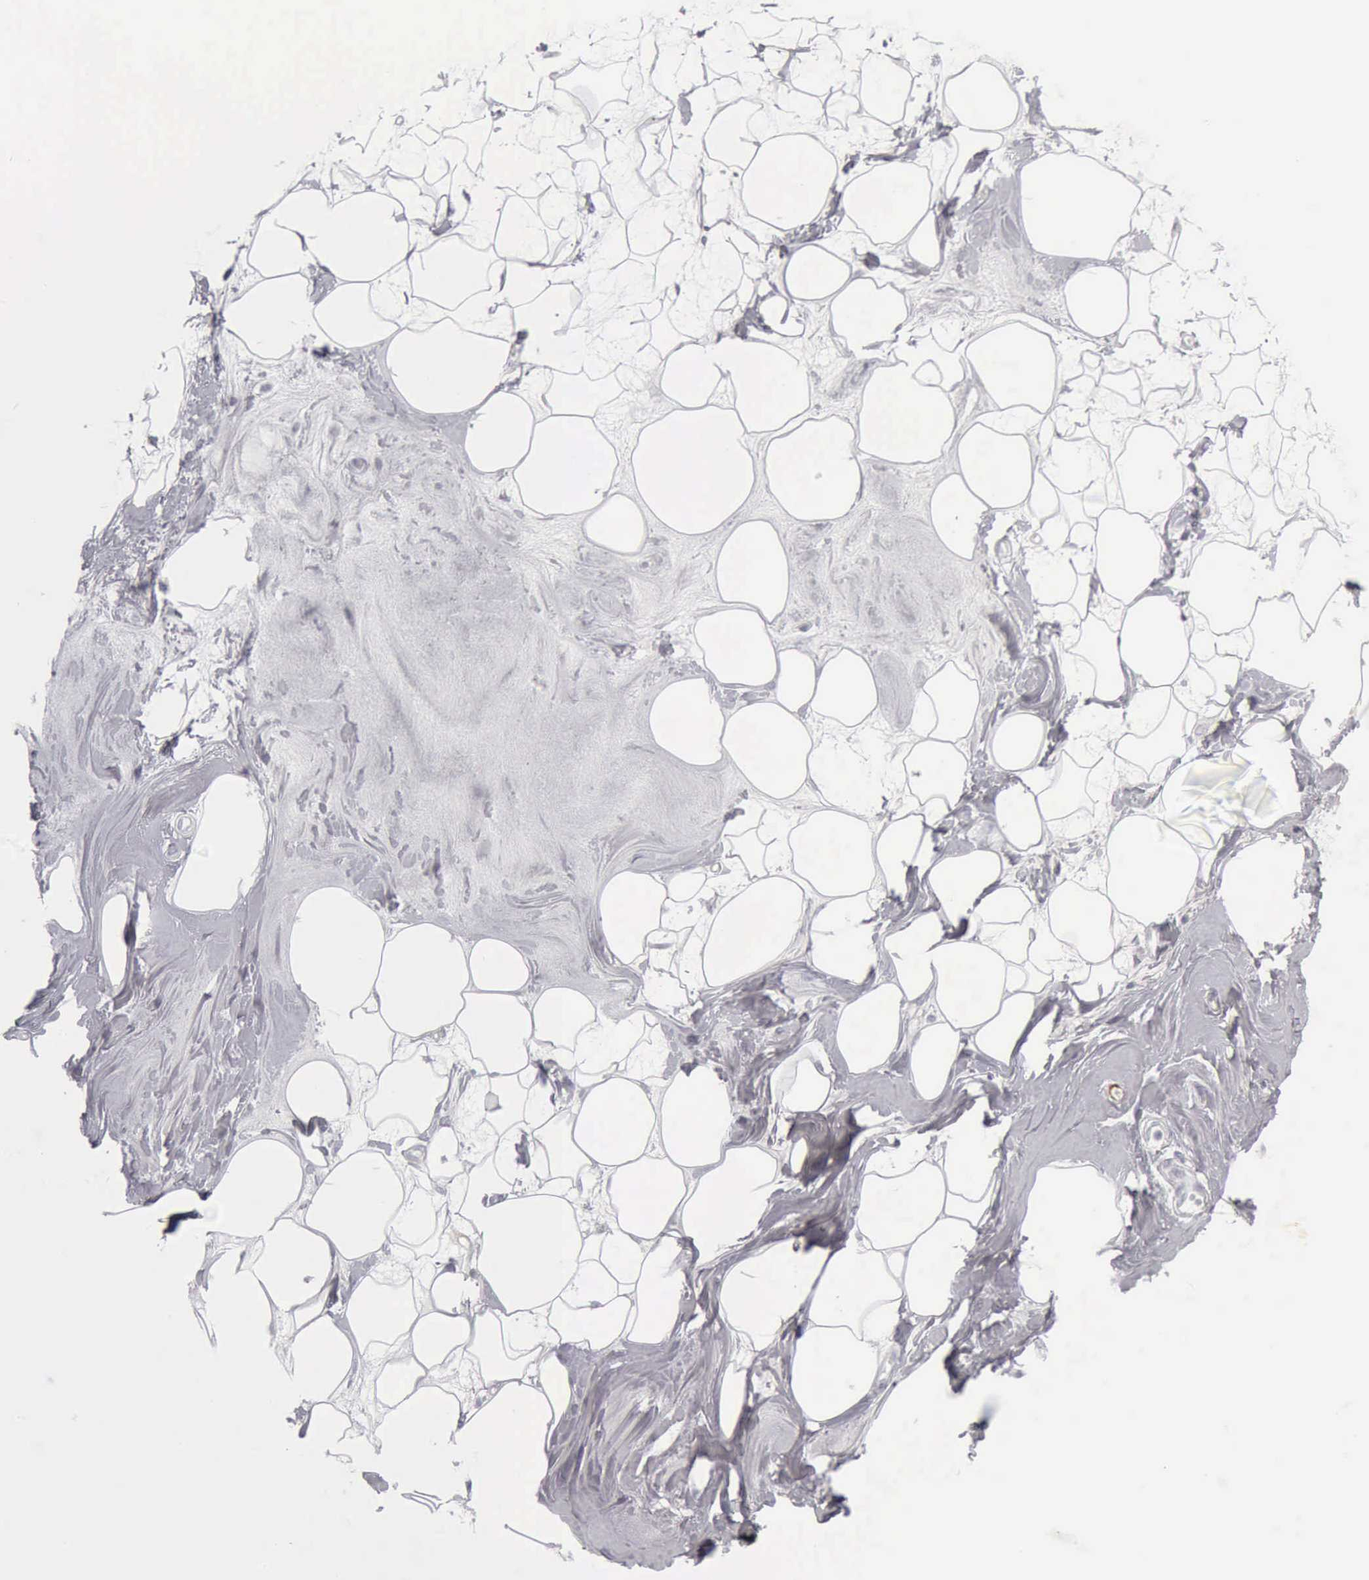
{"staining": {"intensity": "negative", "quantity": "none", "location": "none"}, "tissue": "adipose tissue", "cell_type": "Adipocytes", "image_type": "normal", "snomed": [{"axis": "morphology", "description": "Normal tissue, NOS"}, {"axis": "topography", "description": "Breast"}], "caption": "Adipose tissue was stained to show a protein in brown. There is no significant expression in adipocytes. (DAB immunohistochemistry with hematoxylin counter stain).", "gene": "CALD1", "patient": {"sex": "female", "age": 44}}